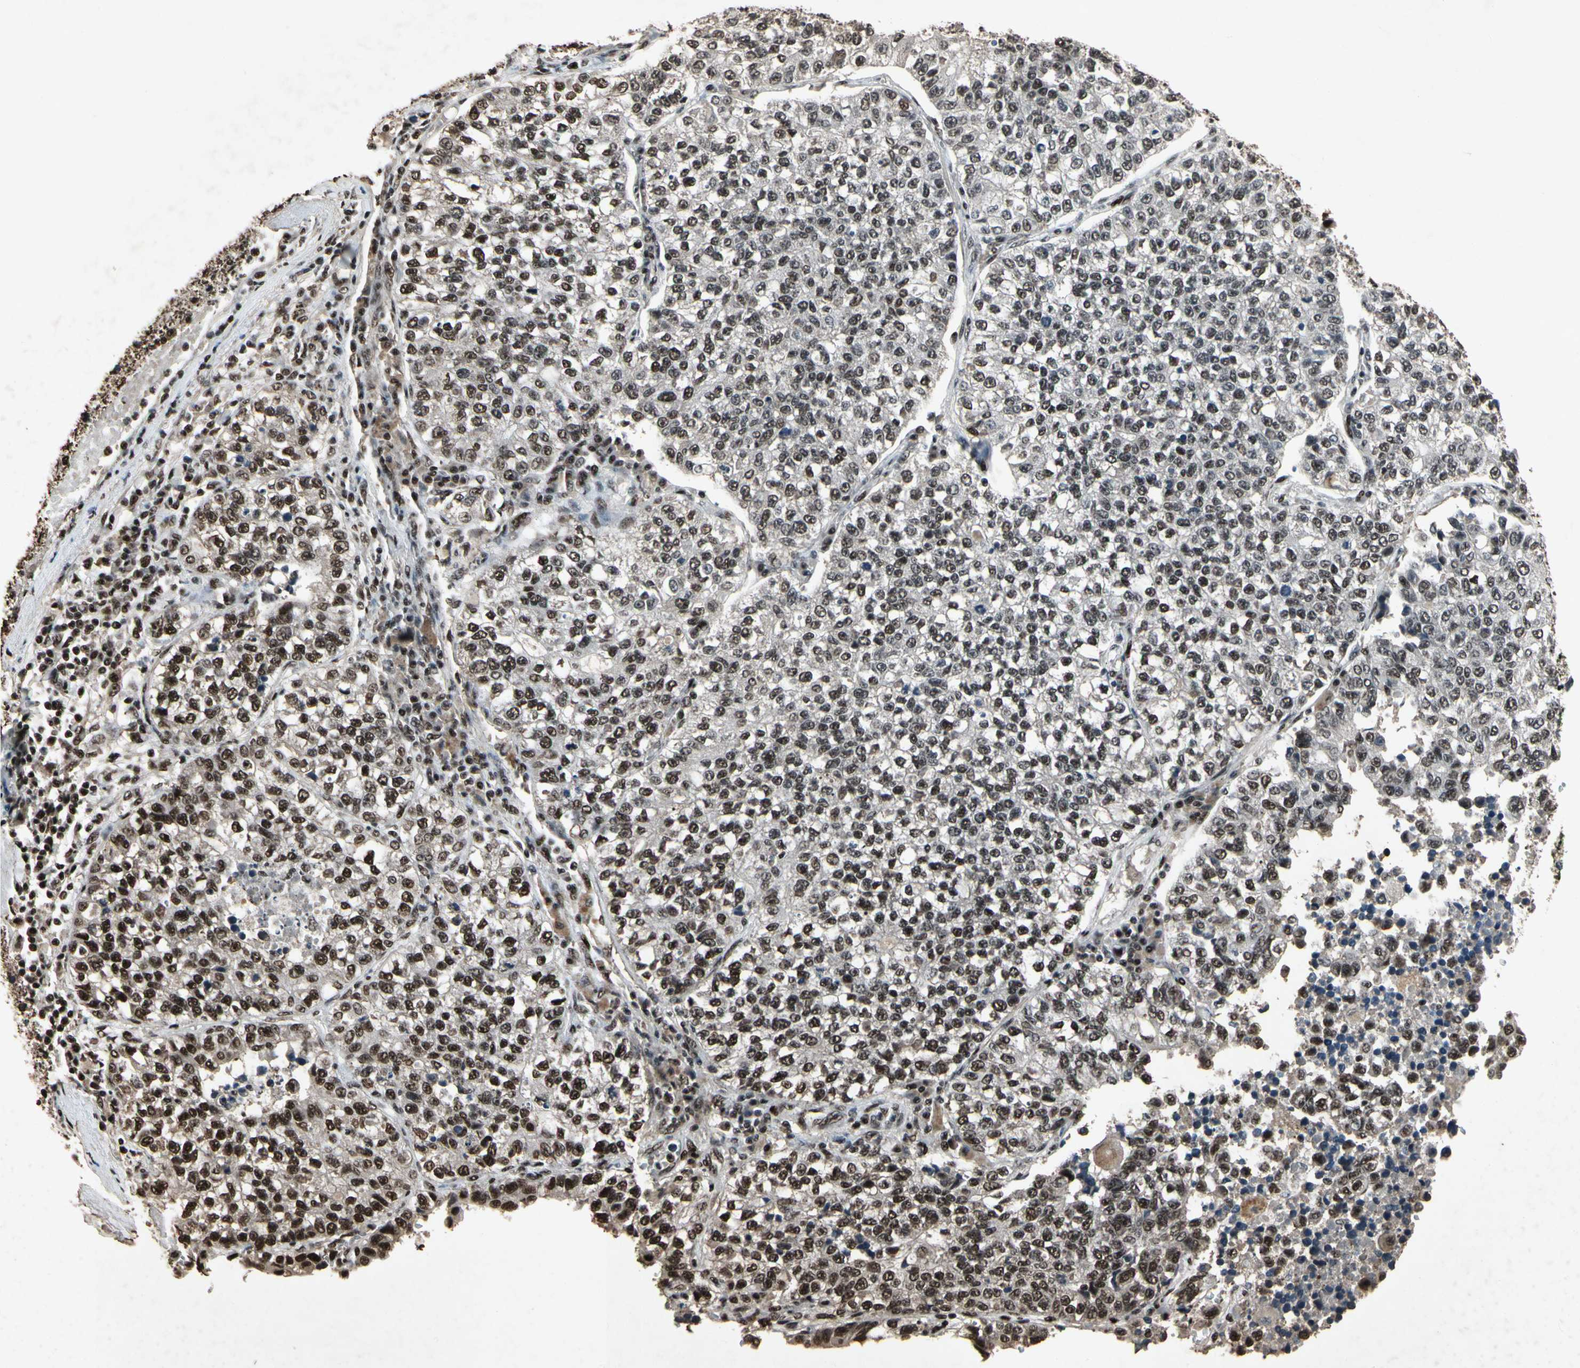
{"staining": {"intensity": "strong", "quantity": ">75%", "location": "nuclear"}, "tissue": "lung cancer", "cell_type": "Tumor cells", "image_type": "cancer", "snomed": [{"axis": "morphology", "description": "Adenocarcinoma, NOS"}, {"axis": "topography", "description": "Lung"}], "caption": "The photomicrograph displays a brown stain indicating the presence of a protein in the nuclear of tumor cells in adenocarcinoma (lung). Immunohistochemistry stains the protein of interest in brown and the nuclei are stained blue.", "gene": "TBX2", "patient": {"sex": "male", "age": 49}}